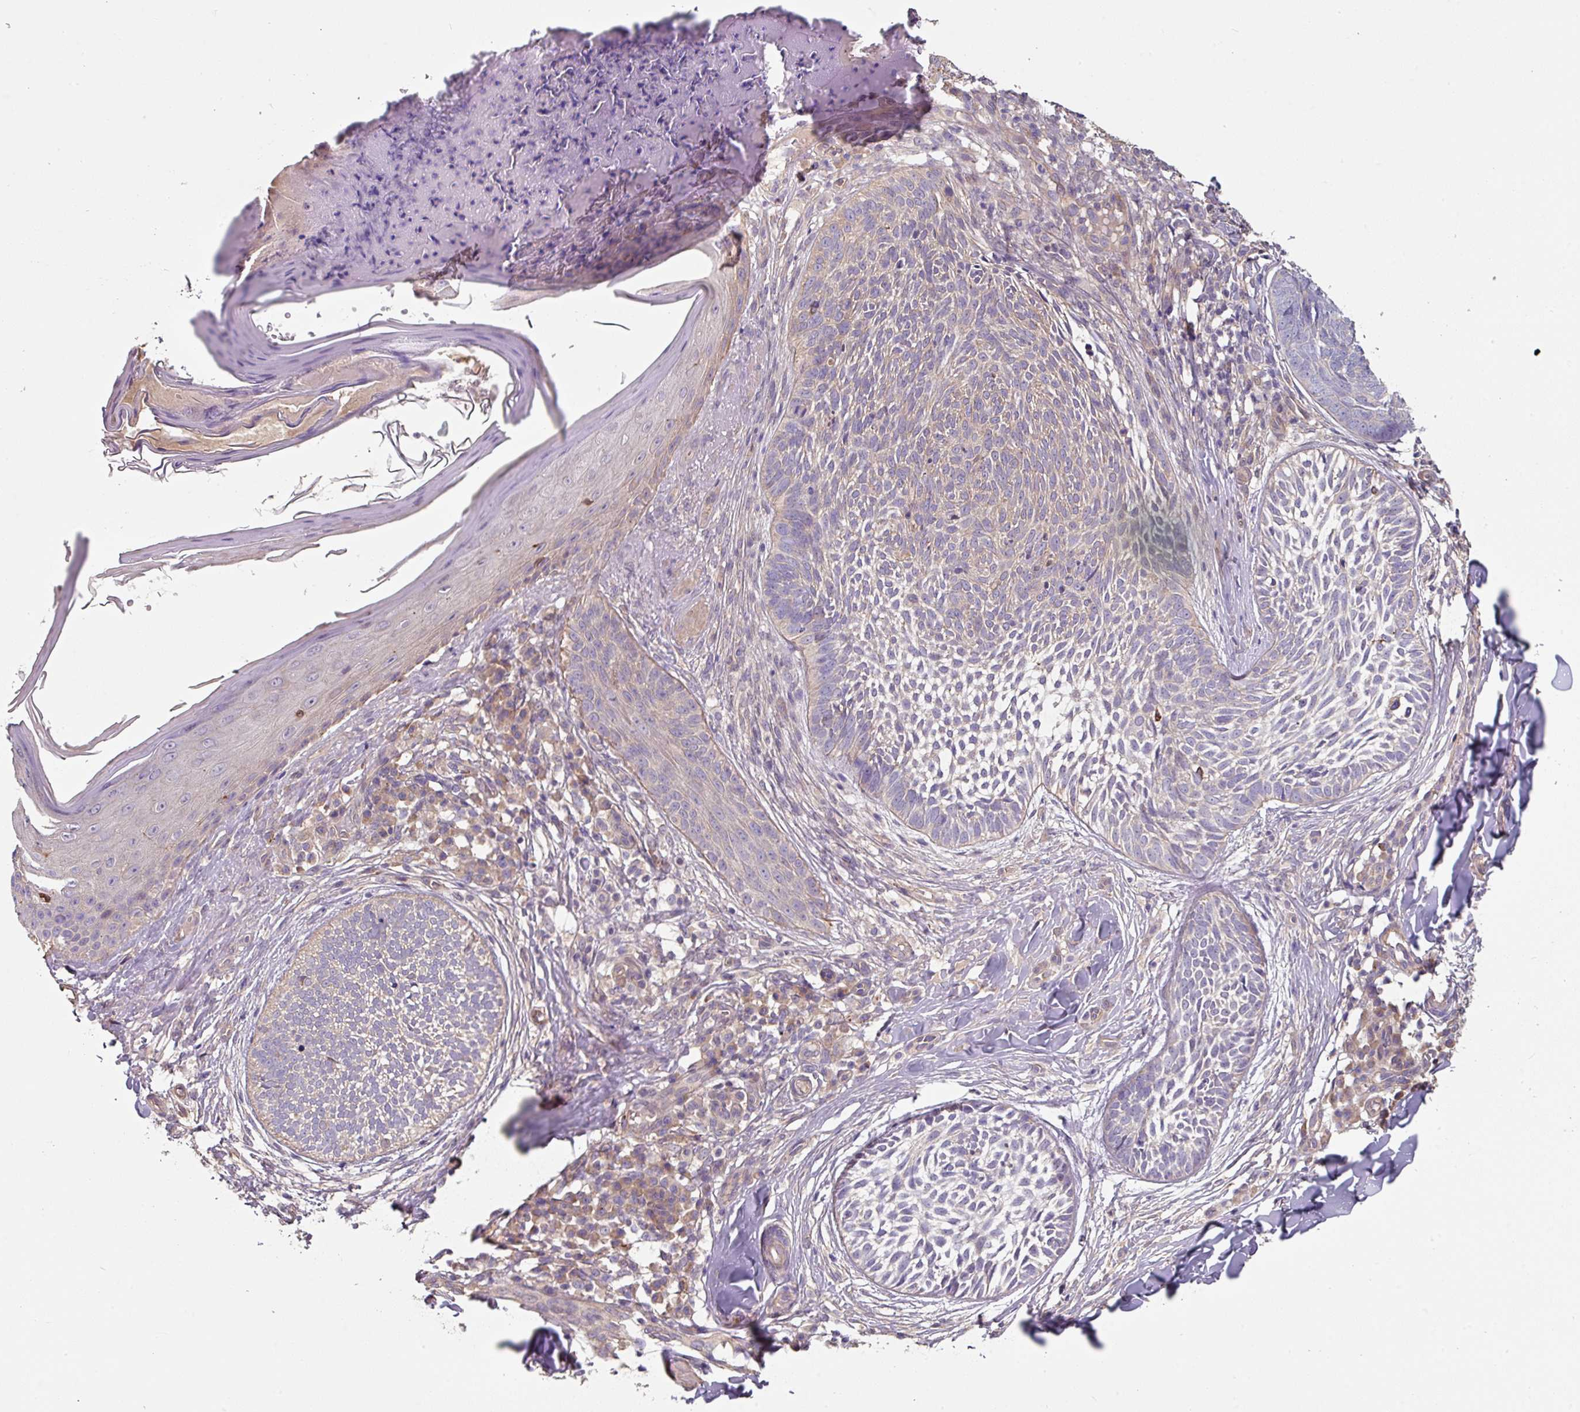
{"staining": {"intensity": "negative", "quantity": "none", "location": "none"}, "tissue": "skin cancer", "cell_type": "Tumor cells", "image_type": "cancer", "snomed": [{"axis": "morphology", "description": "Basal cell carcinoma"}, {"axis": "topography", "description": "Skin"}], "caption": "Tumor cells show no significant expression in skin cancer.", "gene": "C4orf48", "patient": {"sex": "female", "age": 61}}